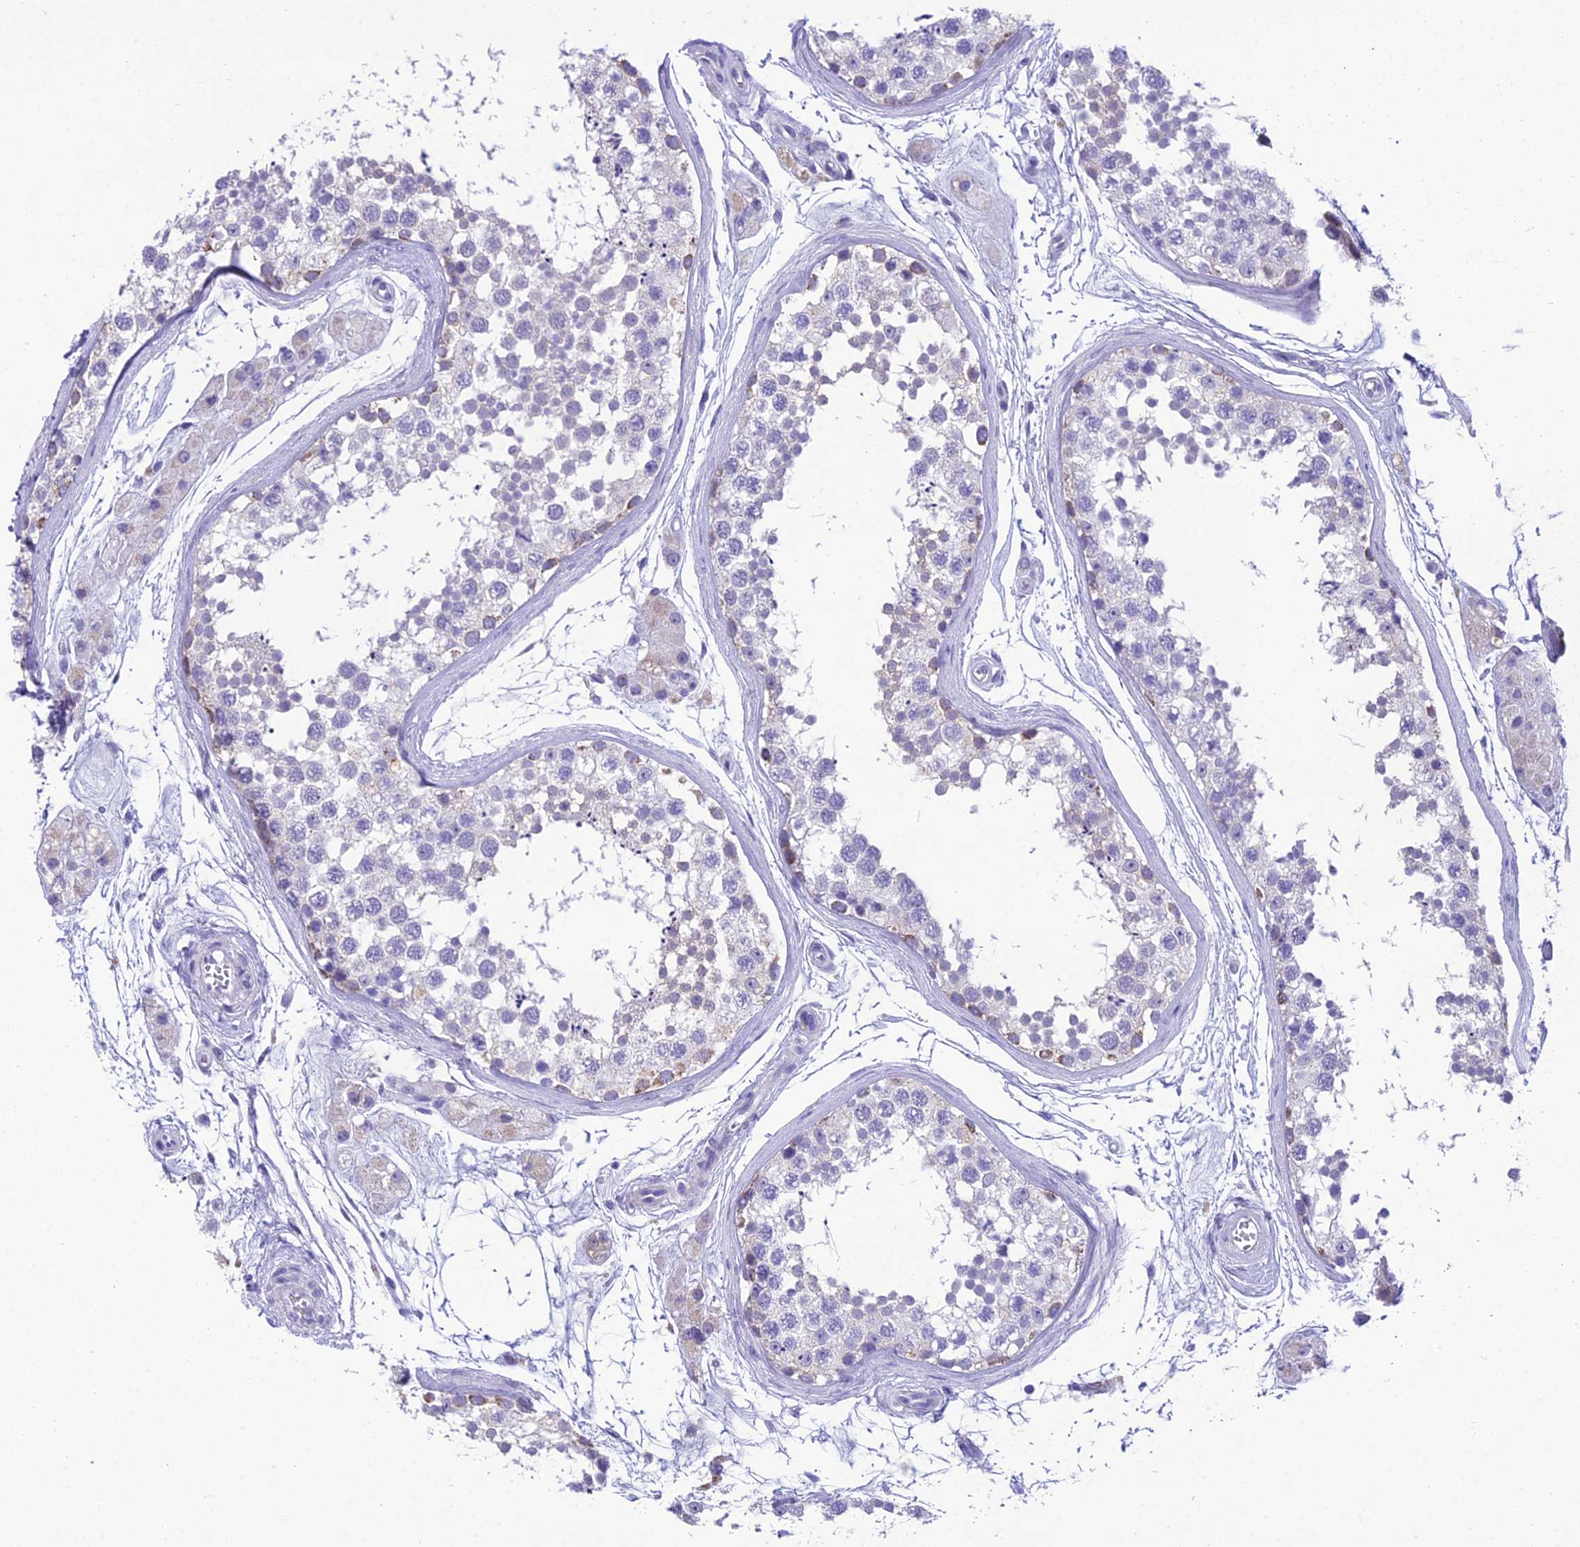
{"staining": {"intensity": "weak", "quantity": "<25%", "location": "cytoplasmic/membranous"}, "tissue": "testis", "cell_type": "Cells in seminiferous ducts", "image_type": "normal", "snomed": [{"axis": "morphology", "description": "Normal tissue, NOS"}, {"axis": "topography", "description": "Testis"}], "caption": "This is an IHC image of normal testis. There is no staining in cells in seminiferous ducts.", "gene": "MIIP", "patient": {"sex": "male", "age": 56}}